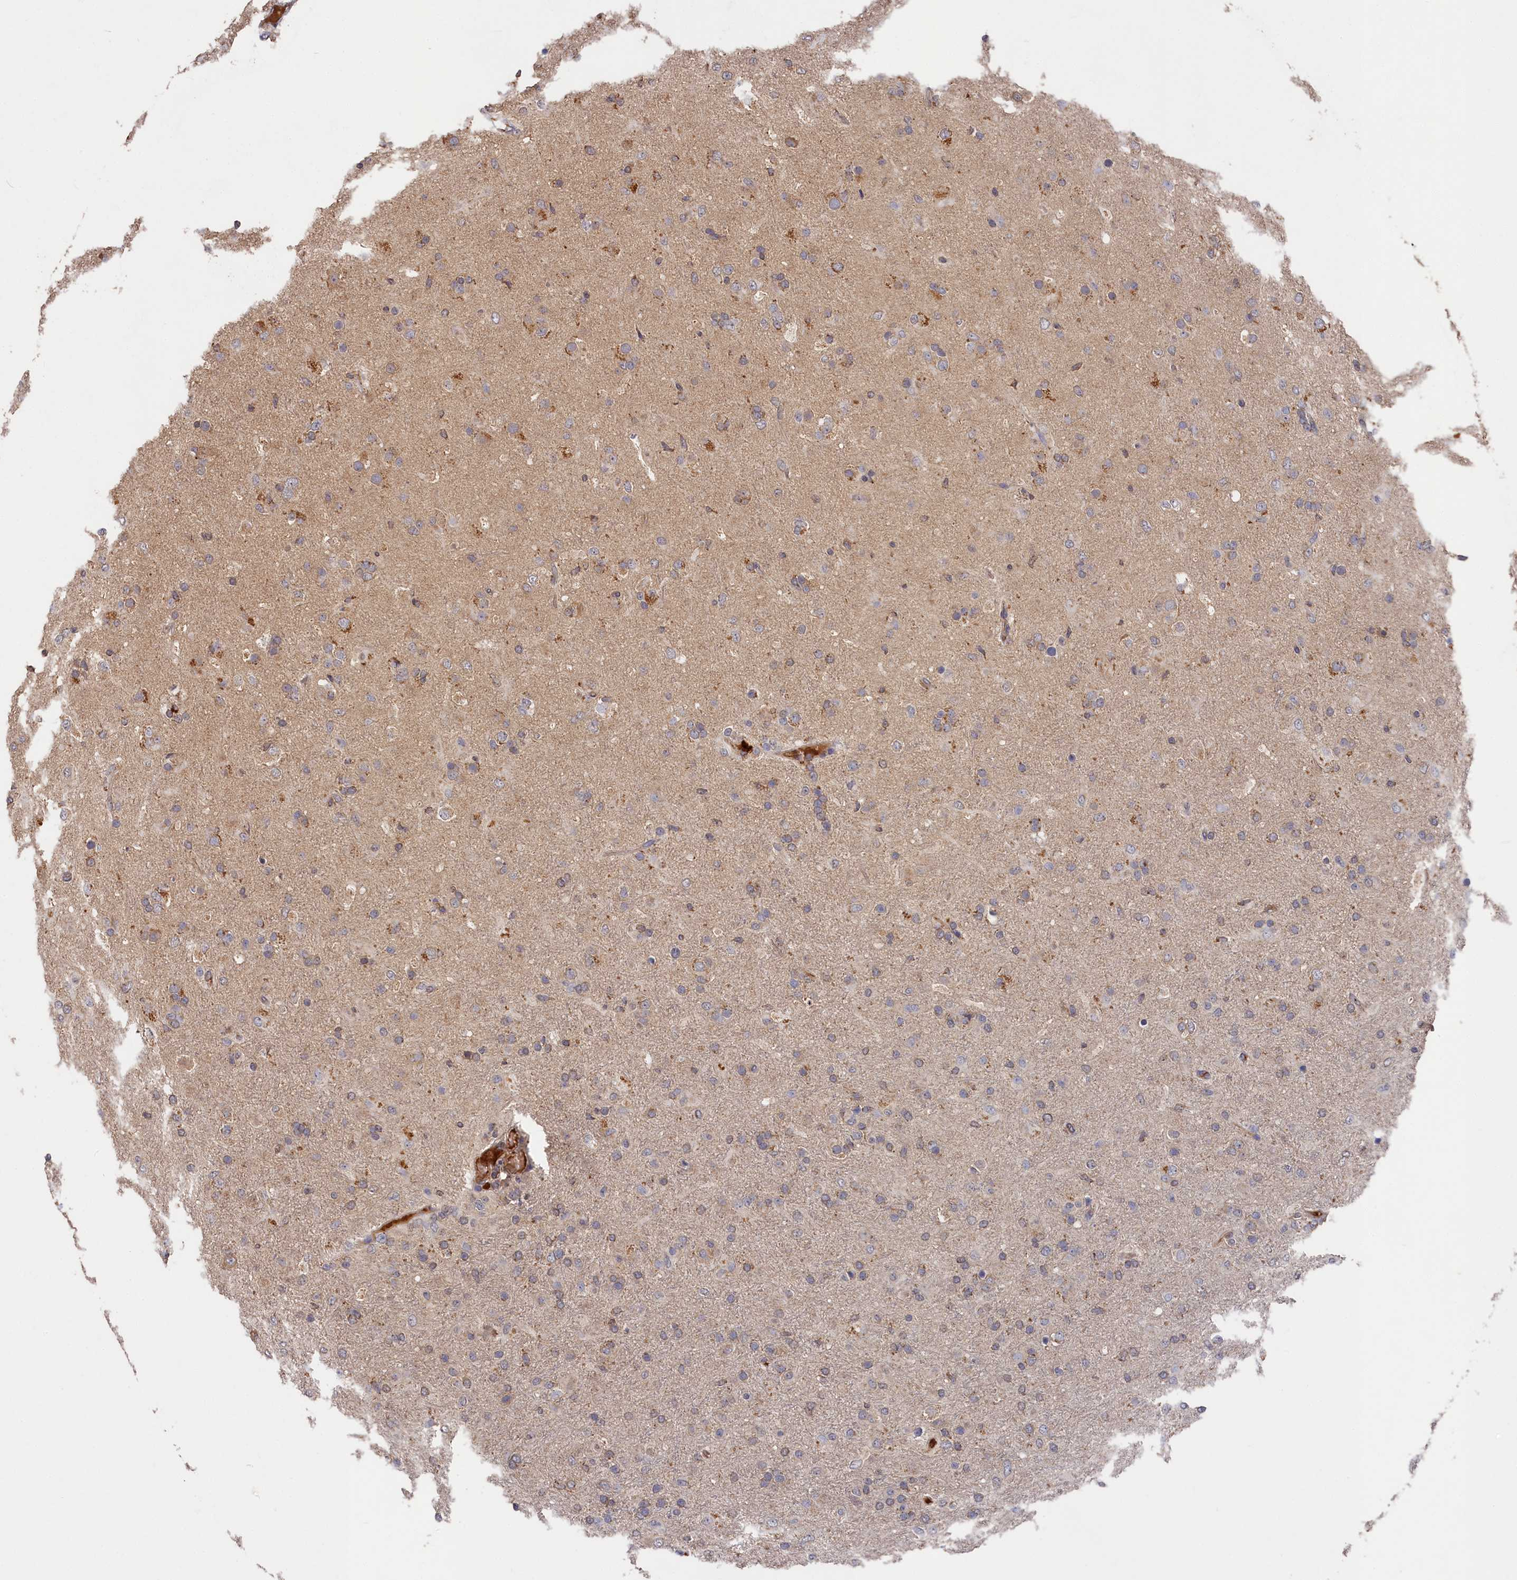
{"staining": {"intensity": "weak", "quantity": "25%-75%", "location": "cytoplasmic/membranous"}, "tissue": "glioma", "cell_type": "Tumor cells", "image_type": "cancer", "snomed": [{"axis": "morphology", "description": "Glioma, malignant, Low grade"}, {"axis": "topography", "description": "Brain"}], "caption": "The micrograph reveals staining of glioma, revealing weak cytoplasmic/membranous protein staining (brown color) within tumor cells. (Brightfield microscopy of DAB IHC at high magnification).", "gene": "DHRS11", "patient": {"sex": "male", "age": 65}}